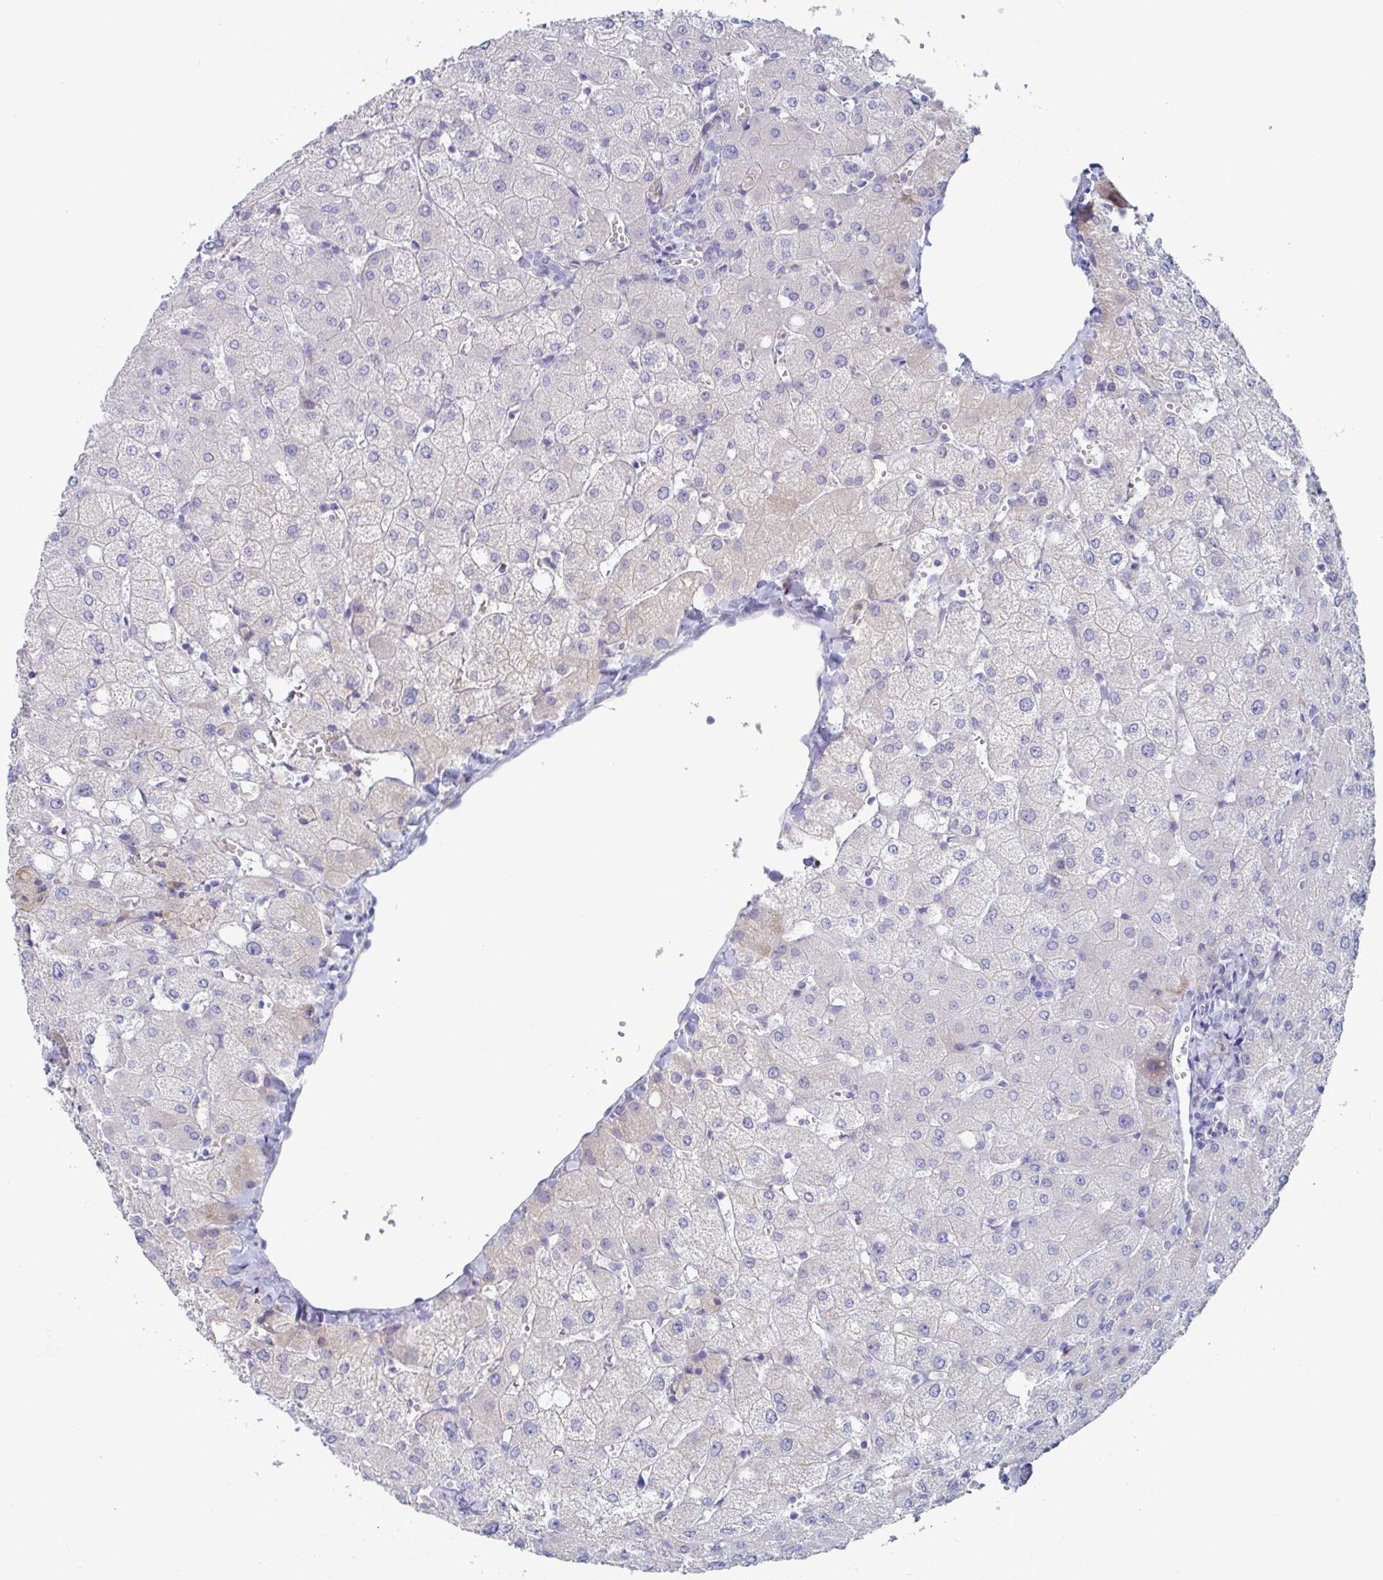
{"staining": {"intensity": "negative", "quantity": "none", "location": "none"}, "tissue": "liver", "cell_type": "Cholangiocytes", "image_type": "normal", "snomed": [{"axis": "morphology", "description": "Normal tissue, NOS"}, {"axis": "topography", "description": "Liver"}], "caption": "Cholangiocytes show no significant expression in benign liver. (IHC, brightfield microscopy, high magnification).", "gene": "NT5C3B", "patient": {"sex": "female", "age": 54}}